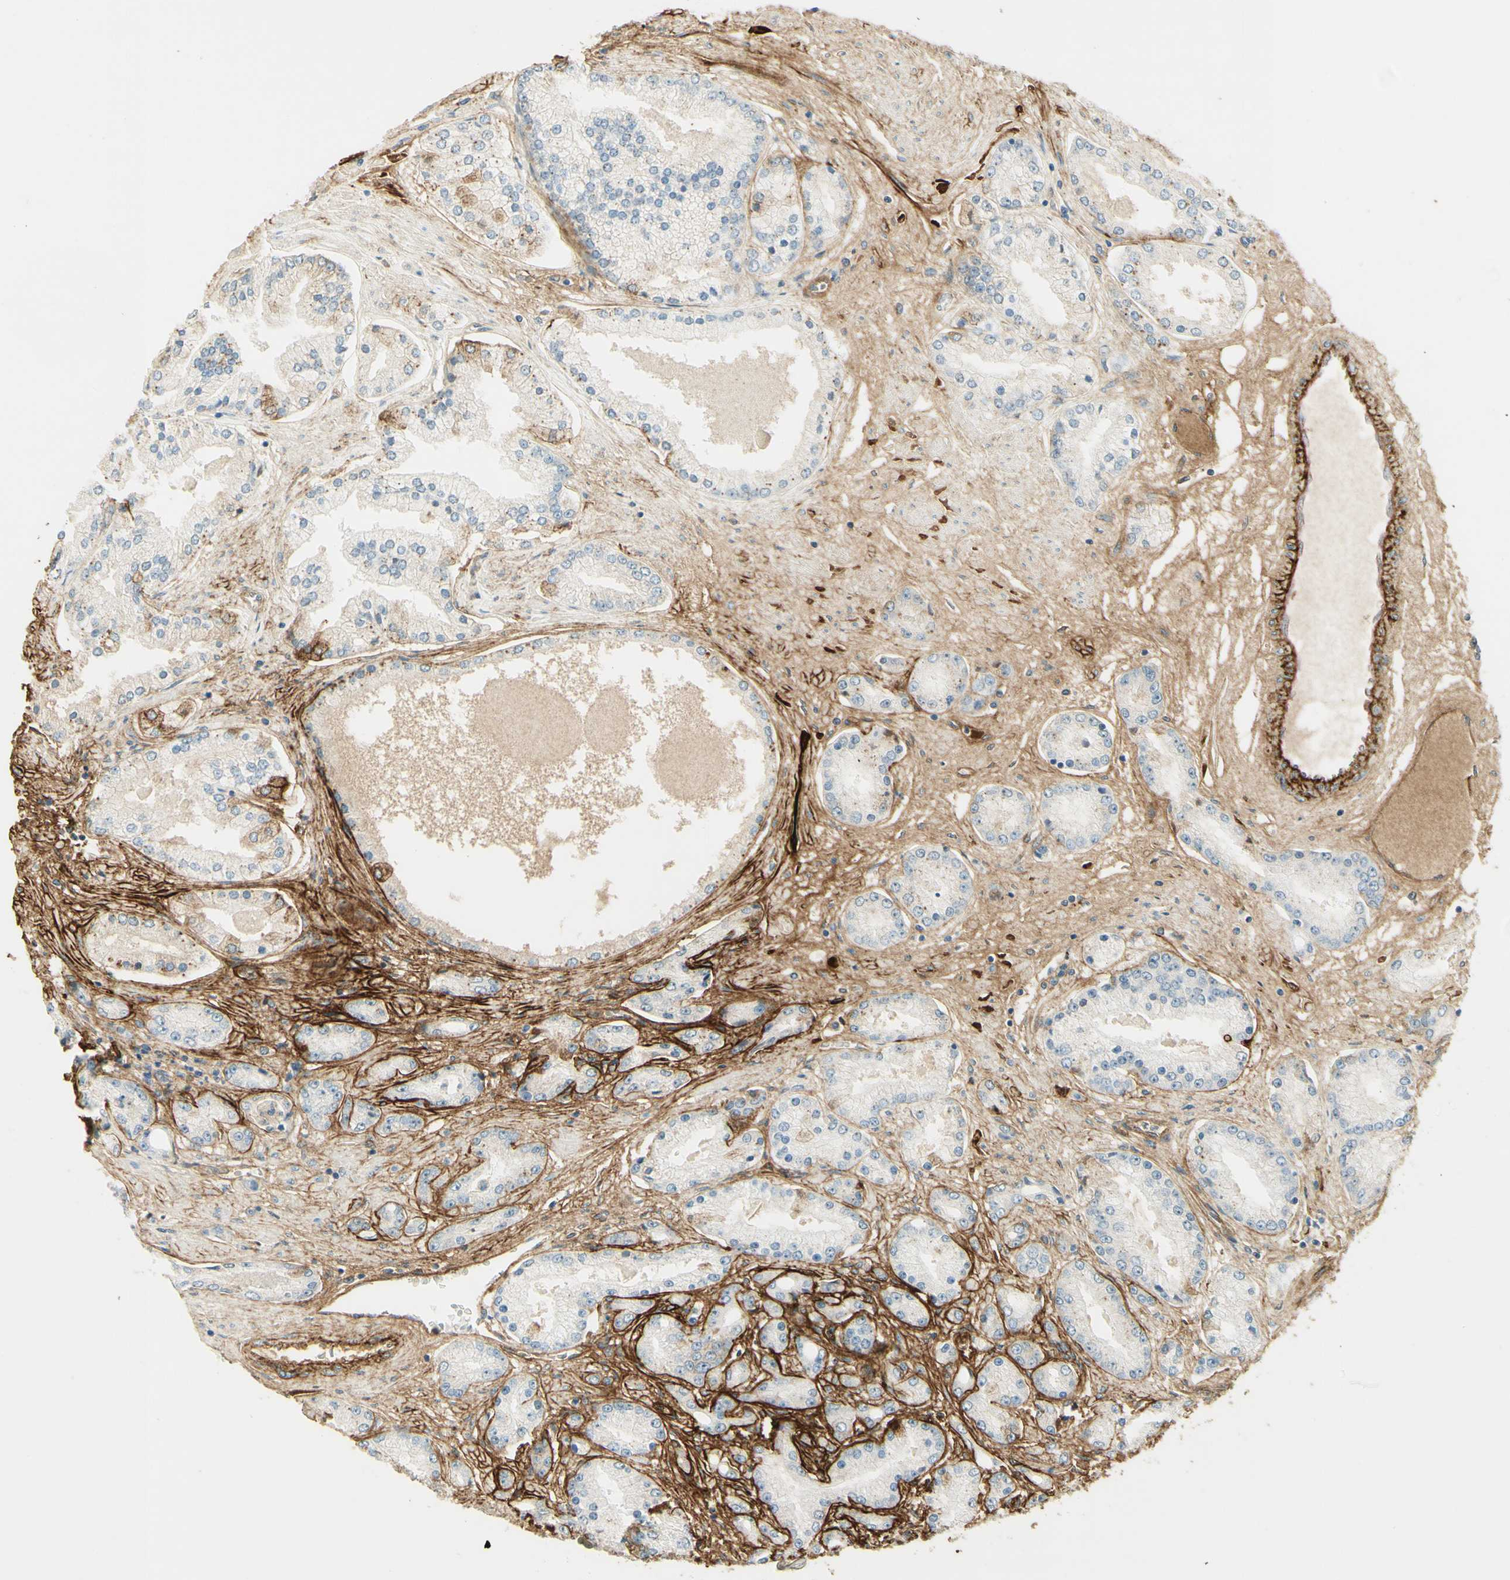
{"staining": {"intensity": "moderate", "quantity": "<25%", "location": "cytoplasmic/membranous"}, "tissue": "prostate cancer", "cell_type": "Tumor cells", "image_type": "cancer", "snomed": [{"axis": "morphology", "description": "Adenocarcinoma, High grade"}, {"axis": "topography", "description": "Prostate"}], "caption": "A photomicrograph of human prostate cancer (adenocarcinoma (high-grade)) stained for a protein shows moderate cytoplasmic/membranous brown staining in tumor cells. (DAB (3,3'-diaminobenzidine) IHC, brown staining for protein, blue staining for nuclei).", "gene": "TNN", "patient": {"sex": "male", "age": 59}}